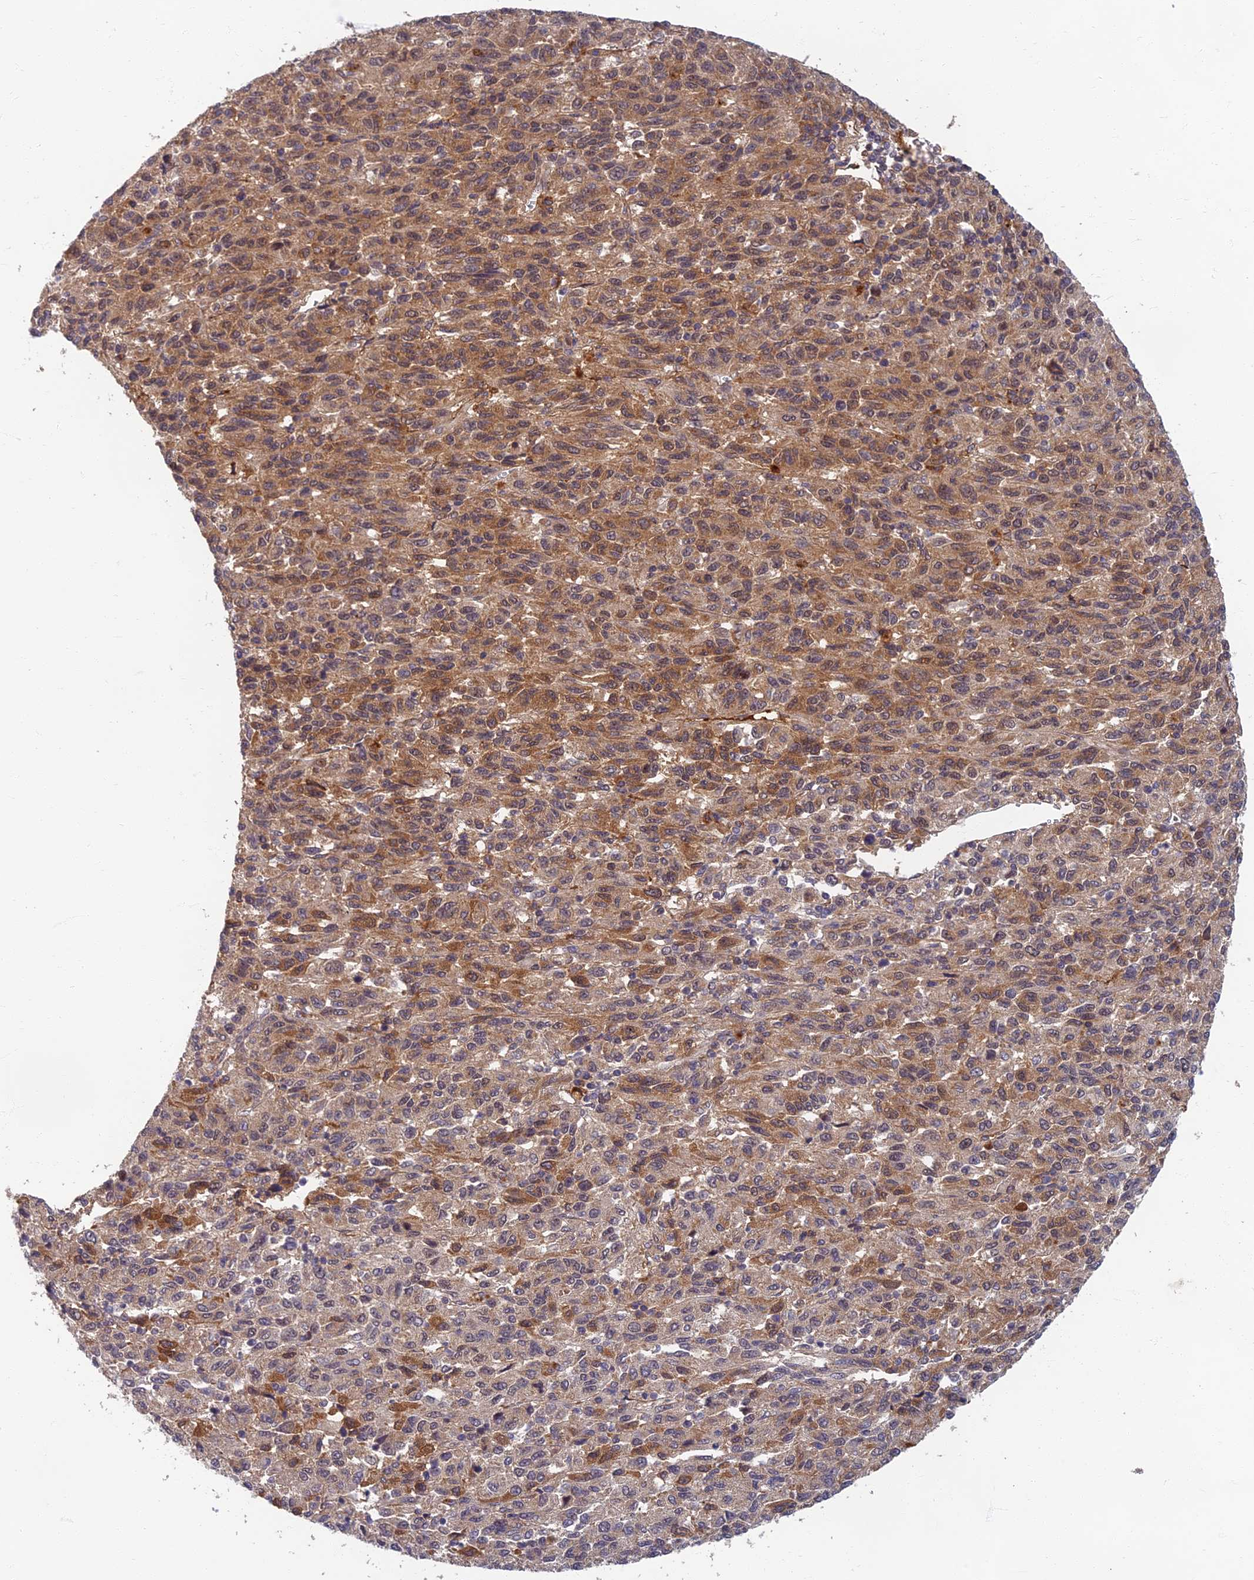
{"staining": {"intensity": "weak", "quantity": "25%-75%", "location": "cytoplasmic/membranous"}, "tissue": "melanoma", "cell_type": "Tumor cells", "image_type": "cancer", "snomed": [{"axis": "morphology", "description": "Malignant melanoma, Metastatic site"}, {"axis": "topography", "description": "Lung"}], "caption": "Protein expression analysis of malignant melanoma (metastatic site) shows weak cytoplasmic/membranous positivity in approximately 25%-75% of tumor cells.", "gene": "EARS2", "patient": {"sex": "male", "age": 64}}